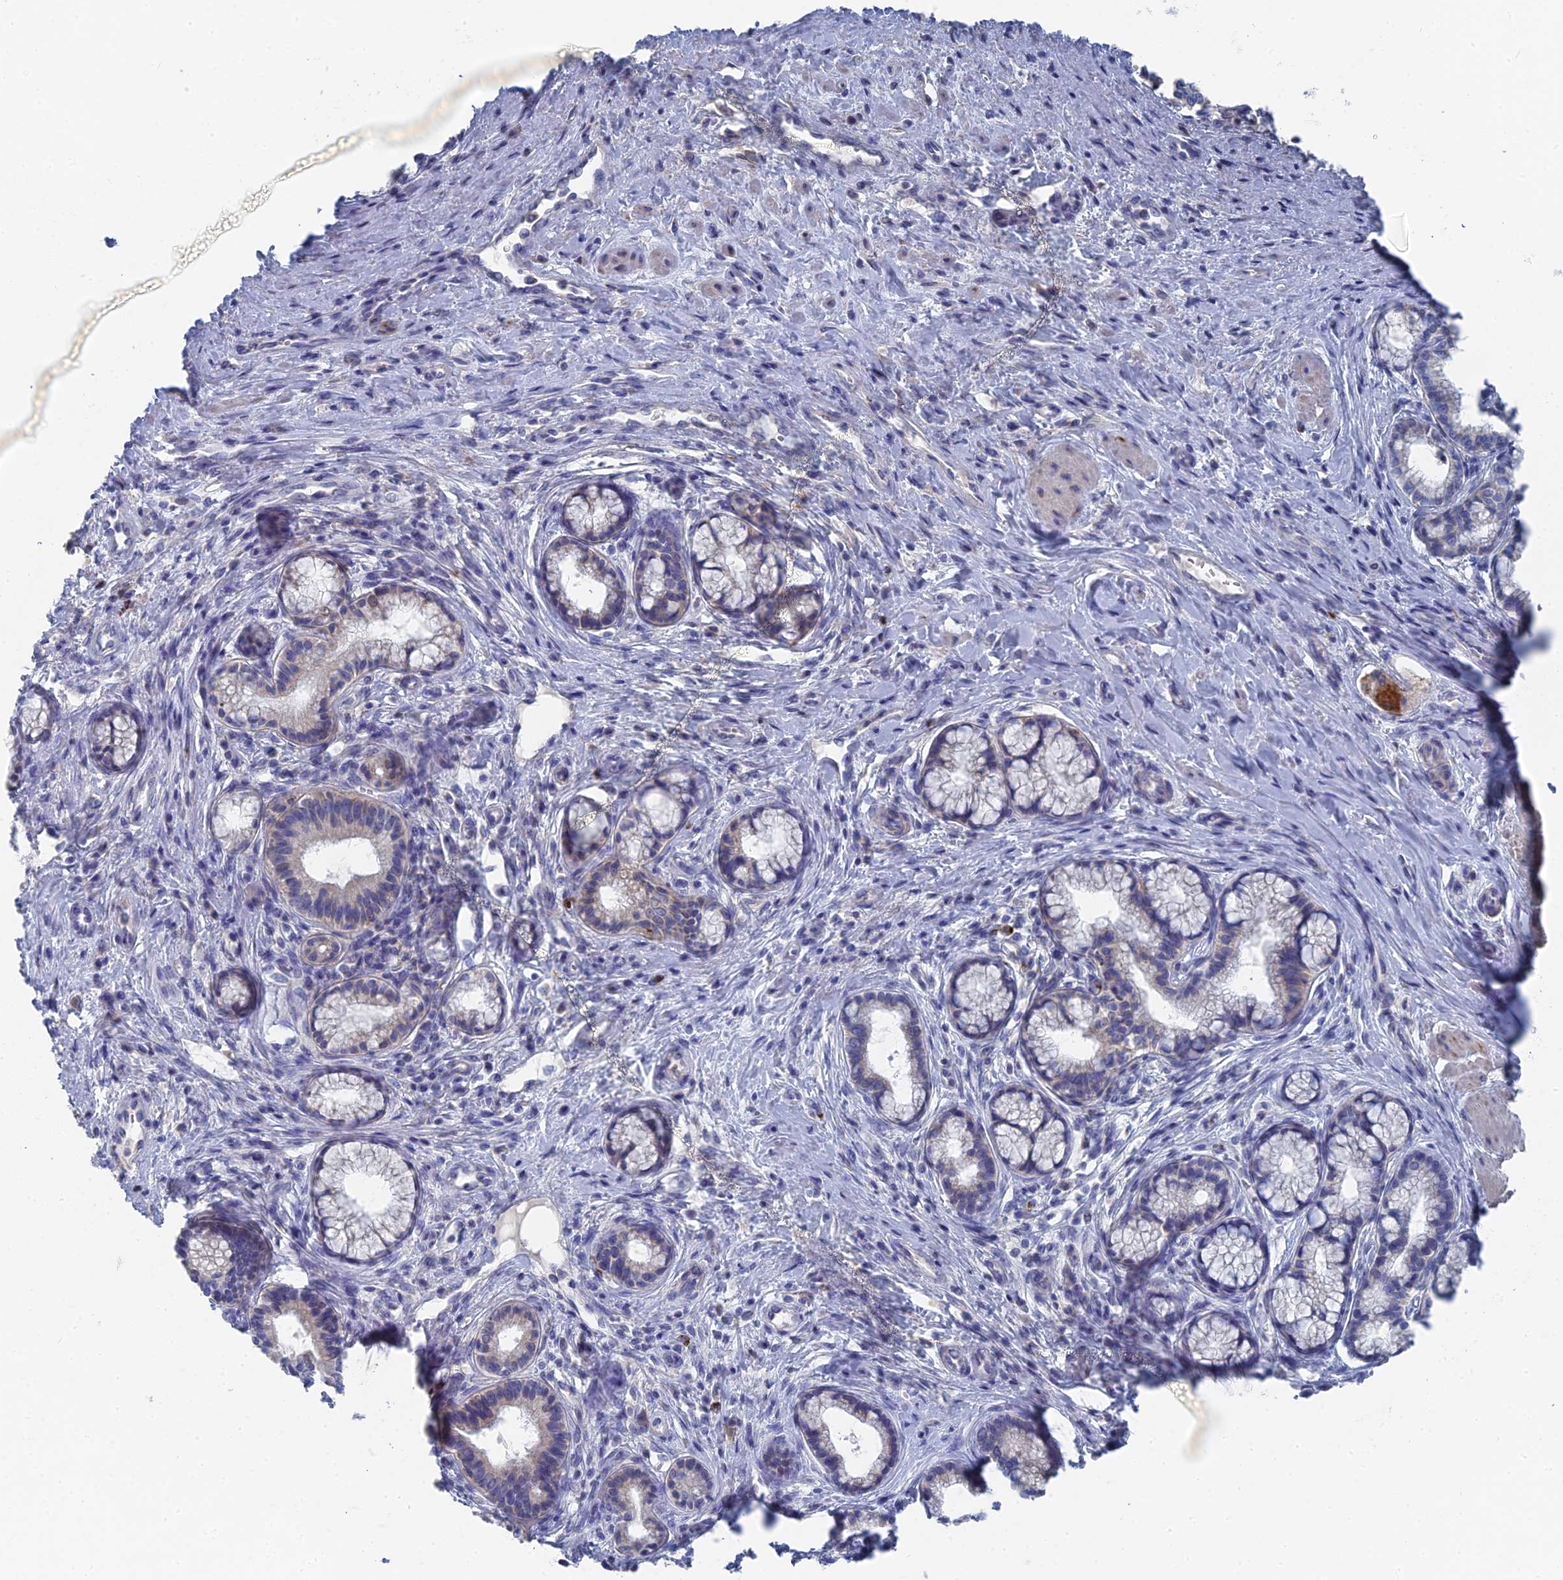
{"staining": {"intensity": "negative", "quantity": "none", "location": "none"}, "tissue": "pancreatic cancer", "cell_type": "Tumor cells", "image_type": "cancer", "snomed": [{"axis": "morphology", "description": "Adenocarcinoma, NOS"}, {"axis": "topography", "description": "Pancreas"}], "caption": "Tumor cells show no significant expression in pancreatic cancer.", "gene": "HIGD1A", "patient": {"sex": "male", "age": 72}}